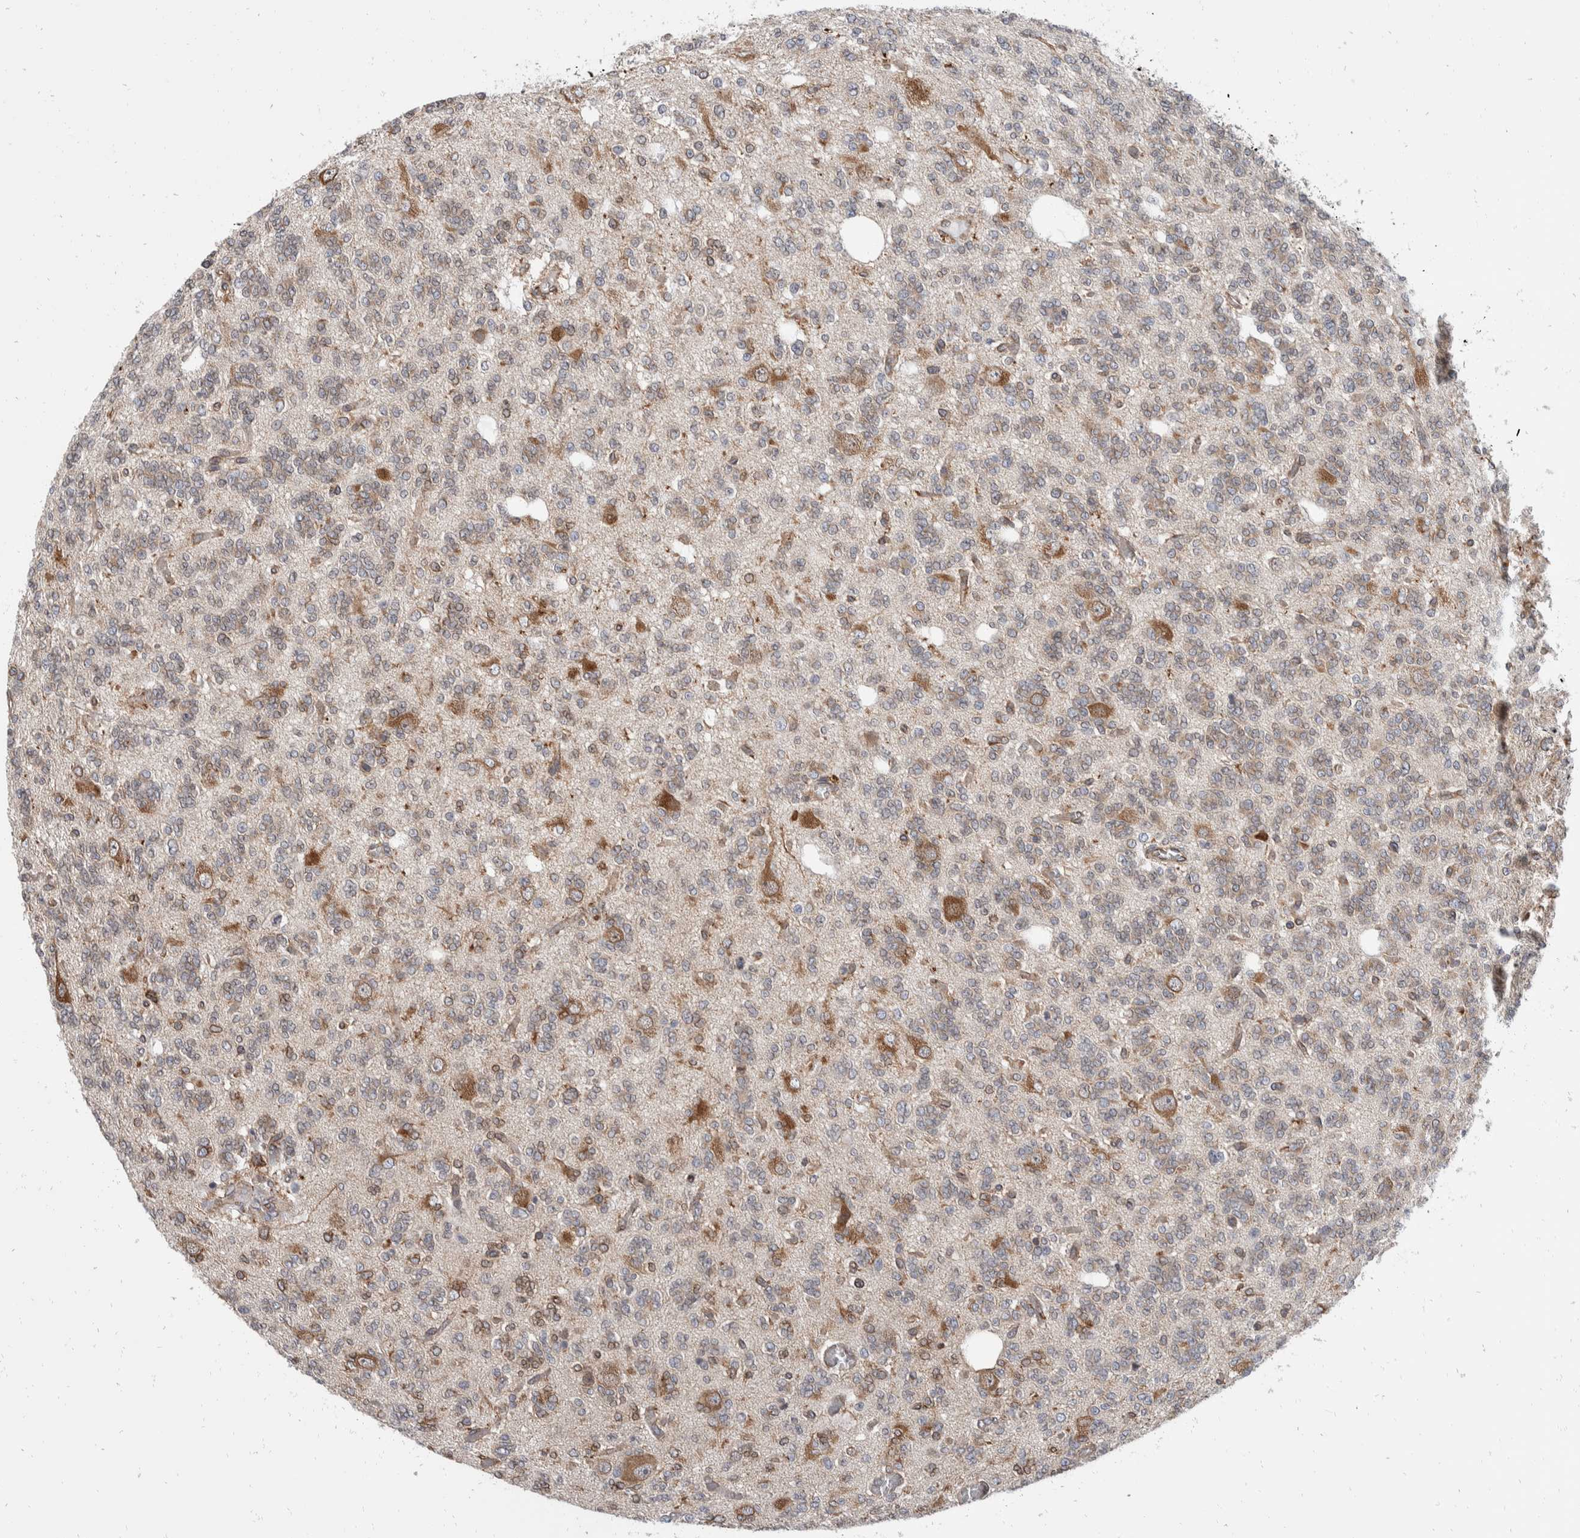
{"staining": {"intensity": "strong", "quantity": "25%-75%", "location": "cytoplasmic/membranous"}, "tissue": "glioma", "cell_type": "Tumor cells", "image_type": "cancer", "snomed": [{"axis": "morphology", "description": "Glioma, malignant, Low grade"}, {"axis": "topography", "description": "Brain"}], "caption": "Immunohistochemical staining of human glioma shows strong cytoplasmic/membranous protein positivity in about 25%-75% of tumor cells. Immunohistochemistry stains the protein in brown and the nuclei are stained blue.", "gene": "TMEM245", "patient": {"sex": "male", "age": 38}}